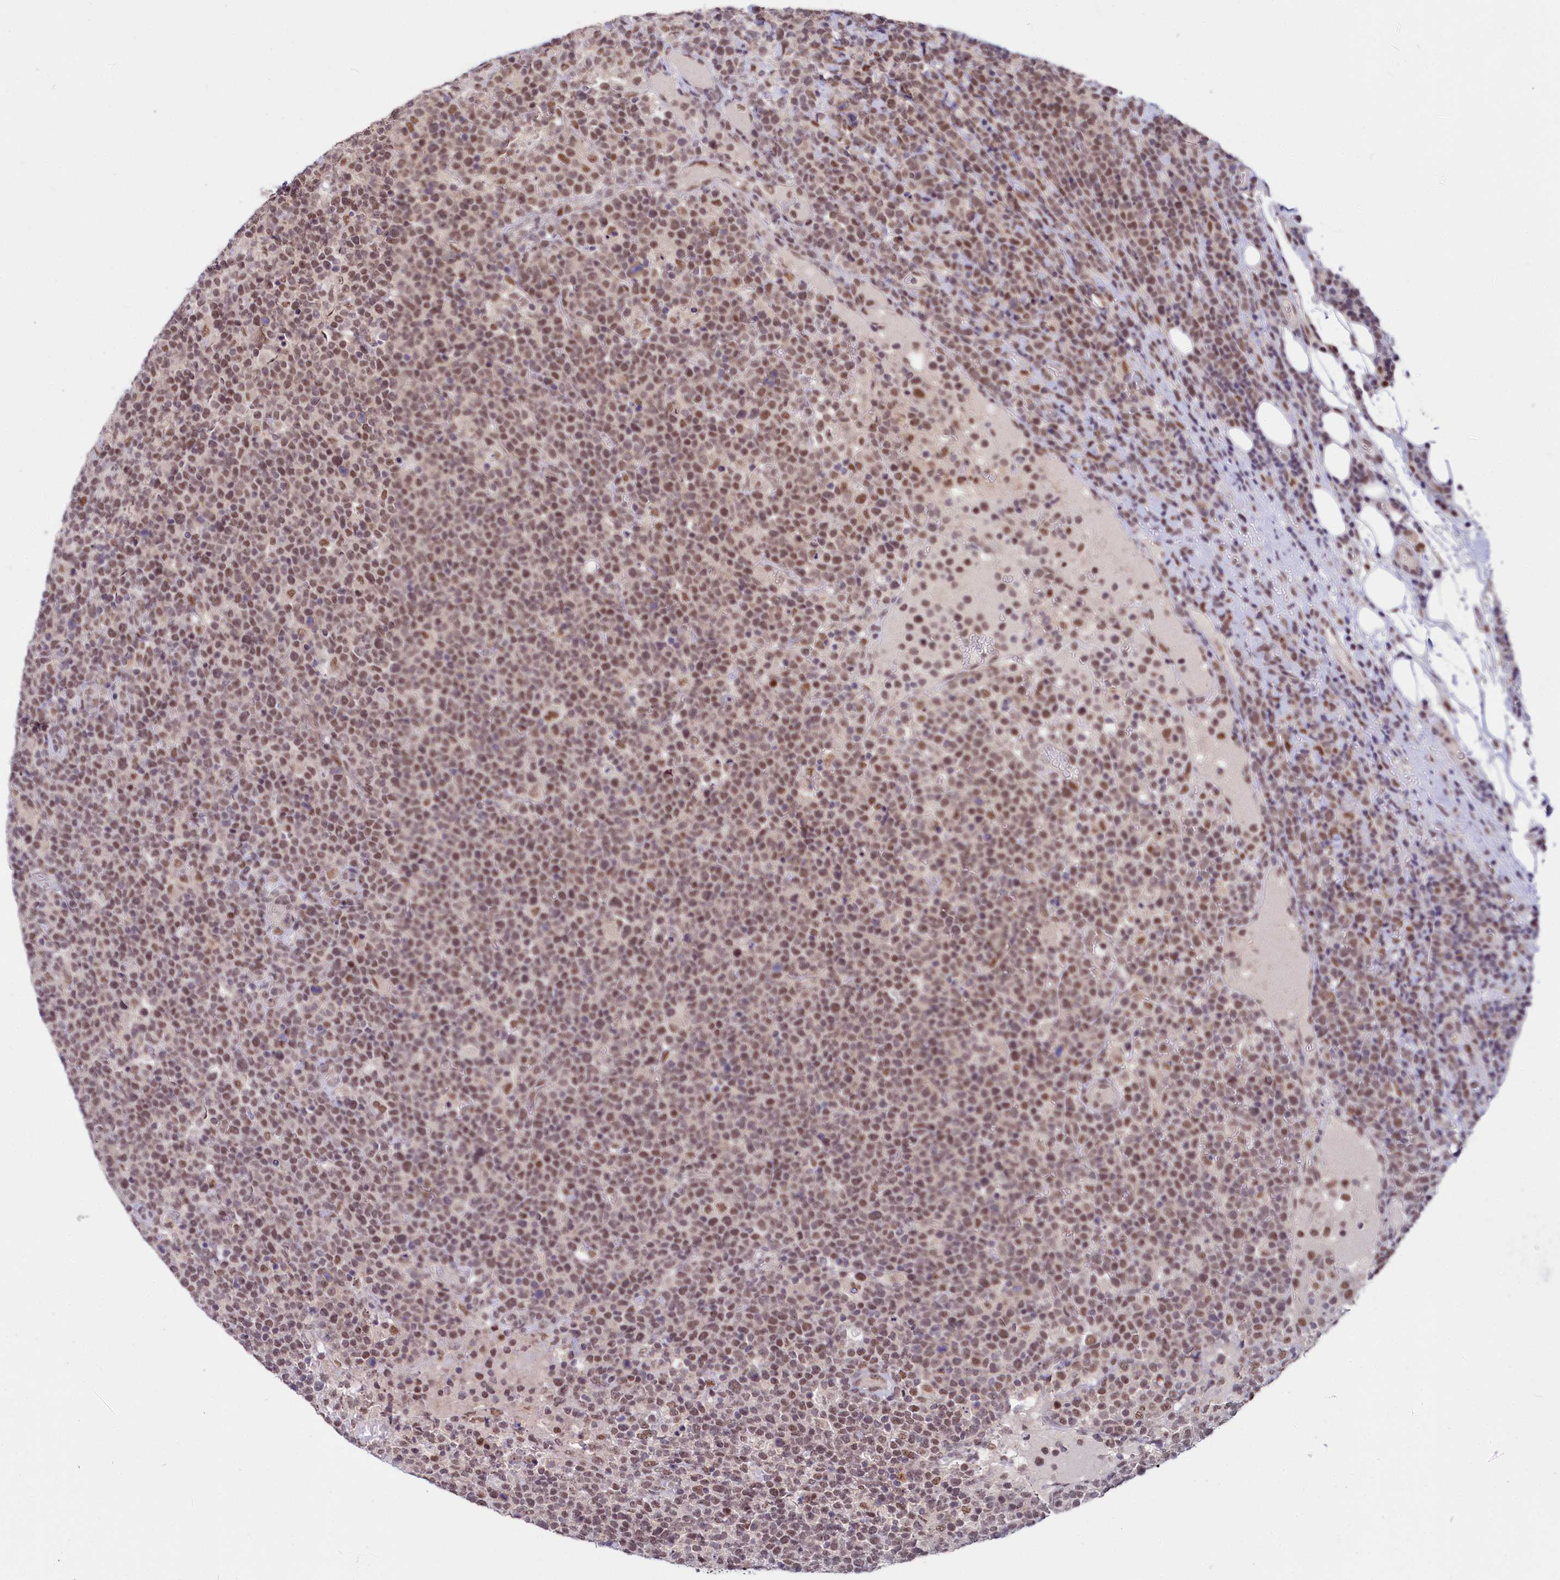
{"staining": {"intensity": "moderate", "quantity": ">75%", "location": "nuclear"}, "tissue": "lymphoma", "cell_type": "Tumor cells", "image_type": "cancer", "snomed": [{"axis": "morphology", "description": "Malignant lymphoma, non-Hodgkin's type, High grade"}, {"axis": "topography", "description": "Lymph node"}], "caption": "Malignant lymphoma, non-Hodgkin's type (high-grade) stained with immunohistochemistry shows moderate nuclear staining in approximately >75% of tumor cells.", "gene": "SCAF11", "patient": {"sex": "male", "age": 61}}